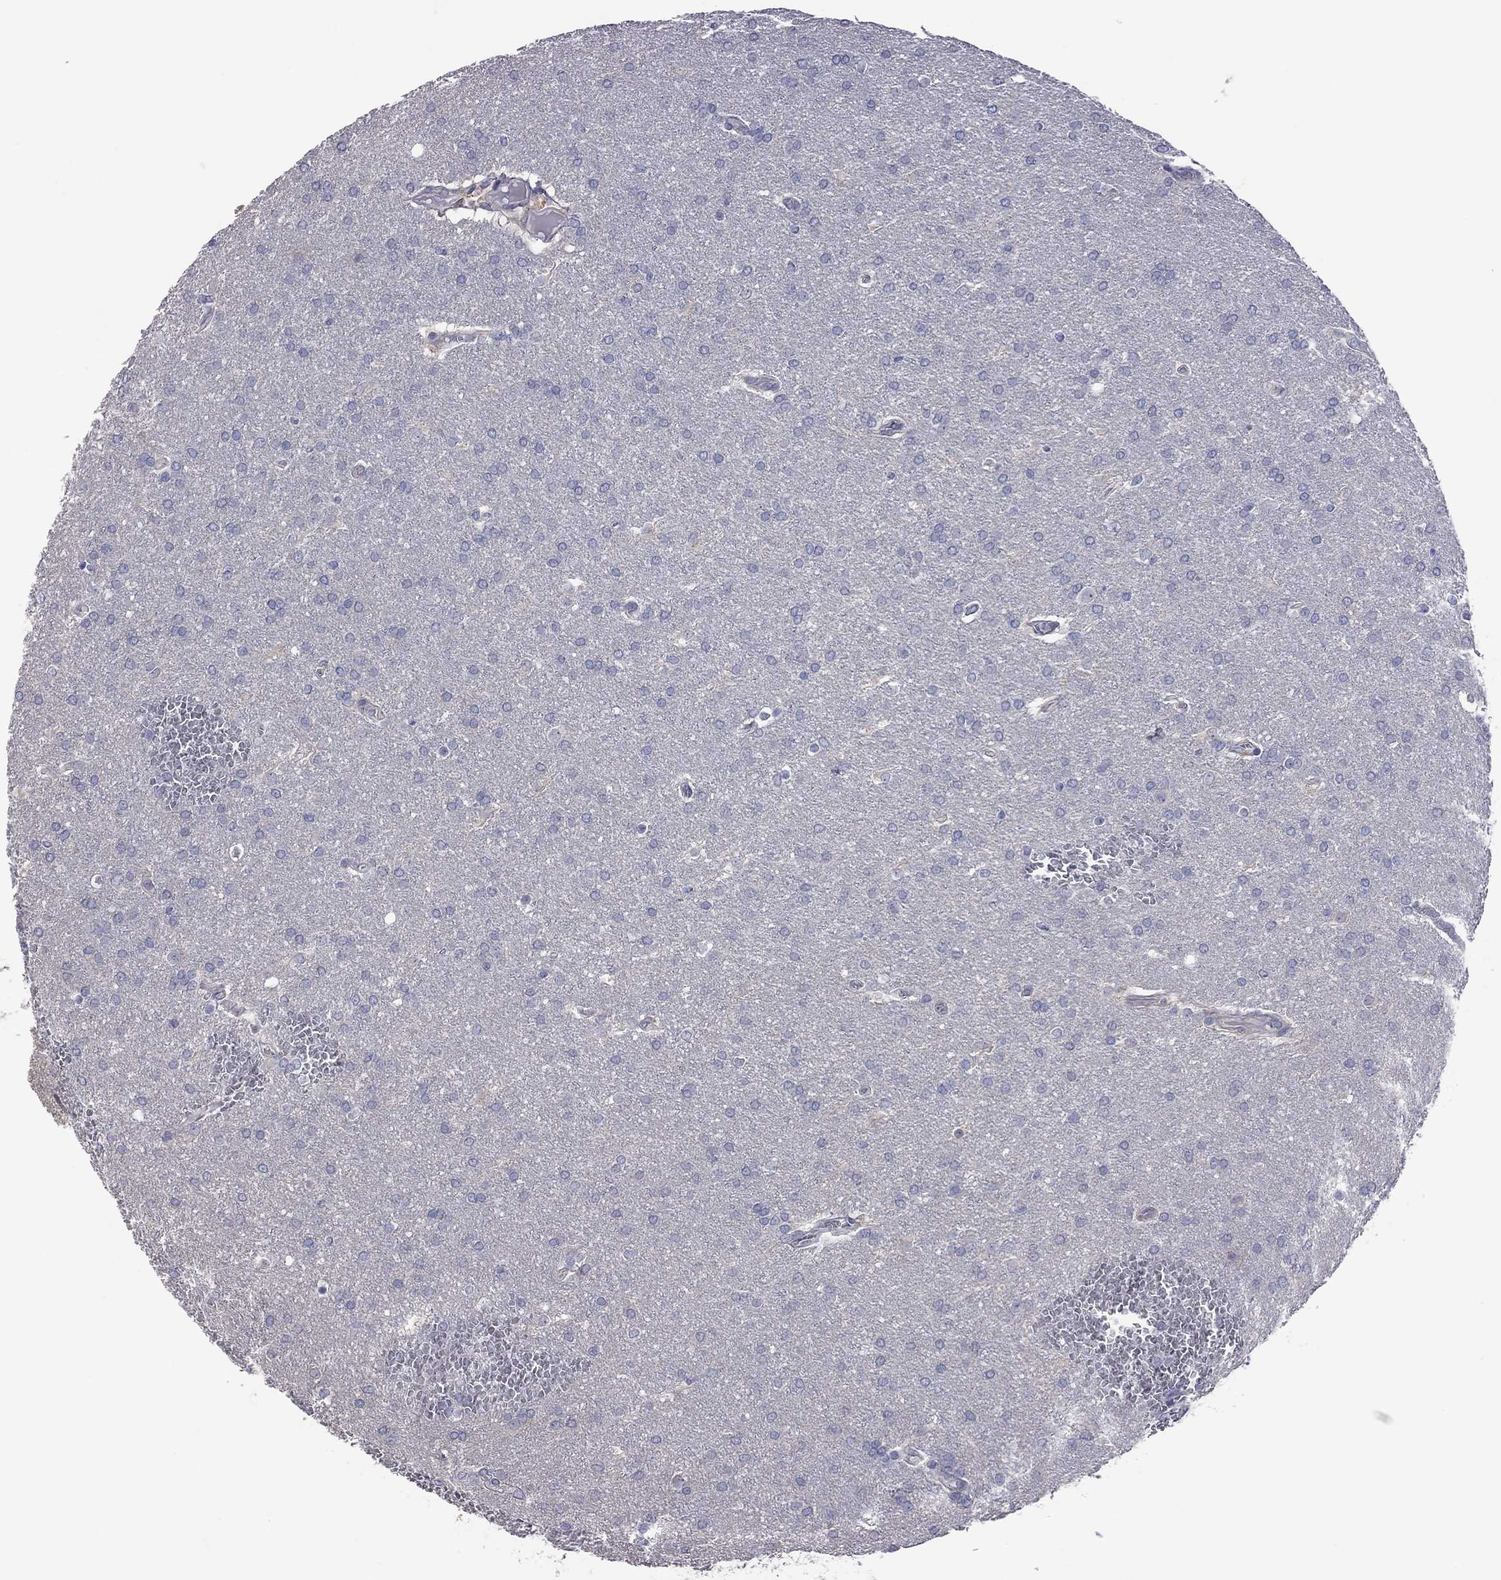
{"staining": {"intensity": "negative", "quantity": "none", "location": "none"}, "tissue": "glioma", "cell_type": "Tumor cells", "image_type": "cancer", "snomed": [{"axis": "morphology", "description": "Glioma, malignant, Low grade"}, {"axis": "topography", "description": "Brain"}], "caption": "Human glioma stained for a protein using immunohistochemistry (IHC) shows no positivity in tumor cells.", "gene": "HYLS1", "patient": {"sex": "female", "age": 32}}